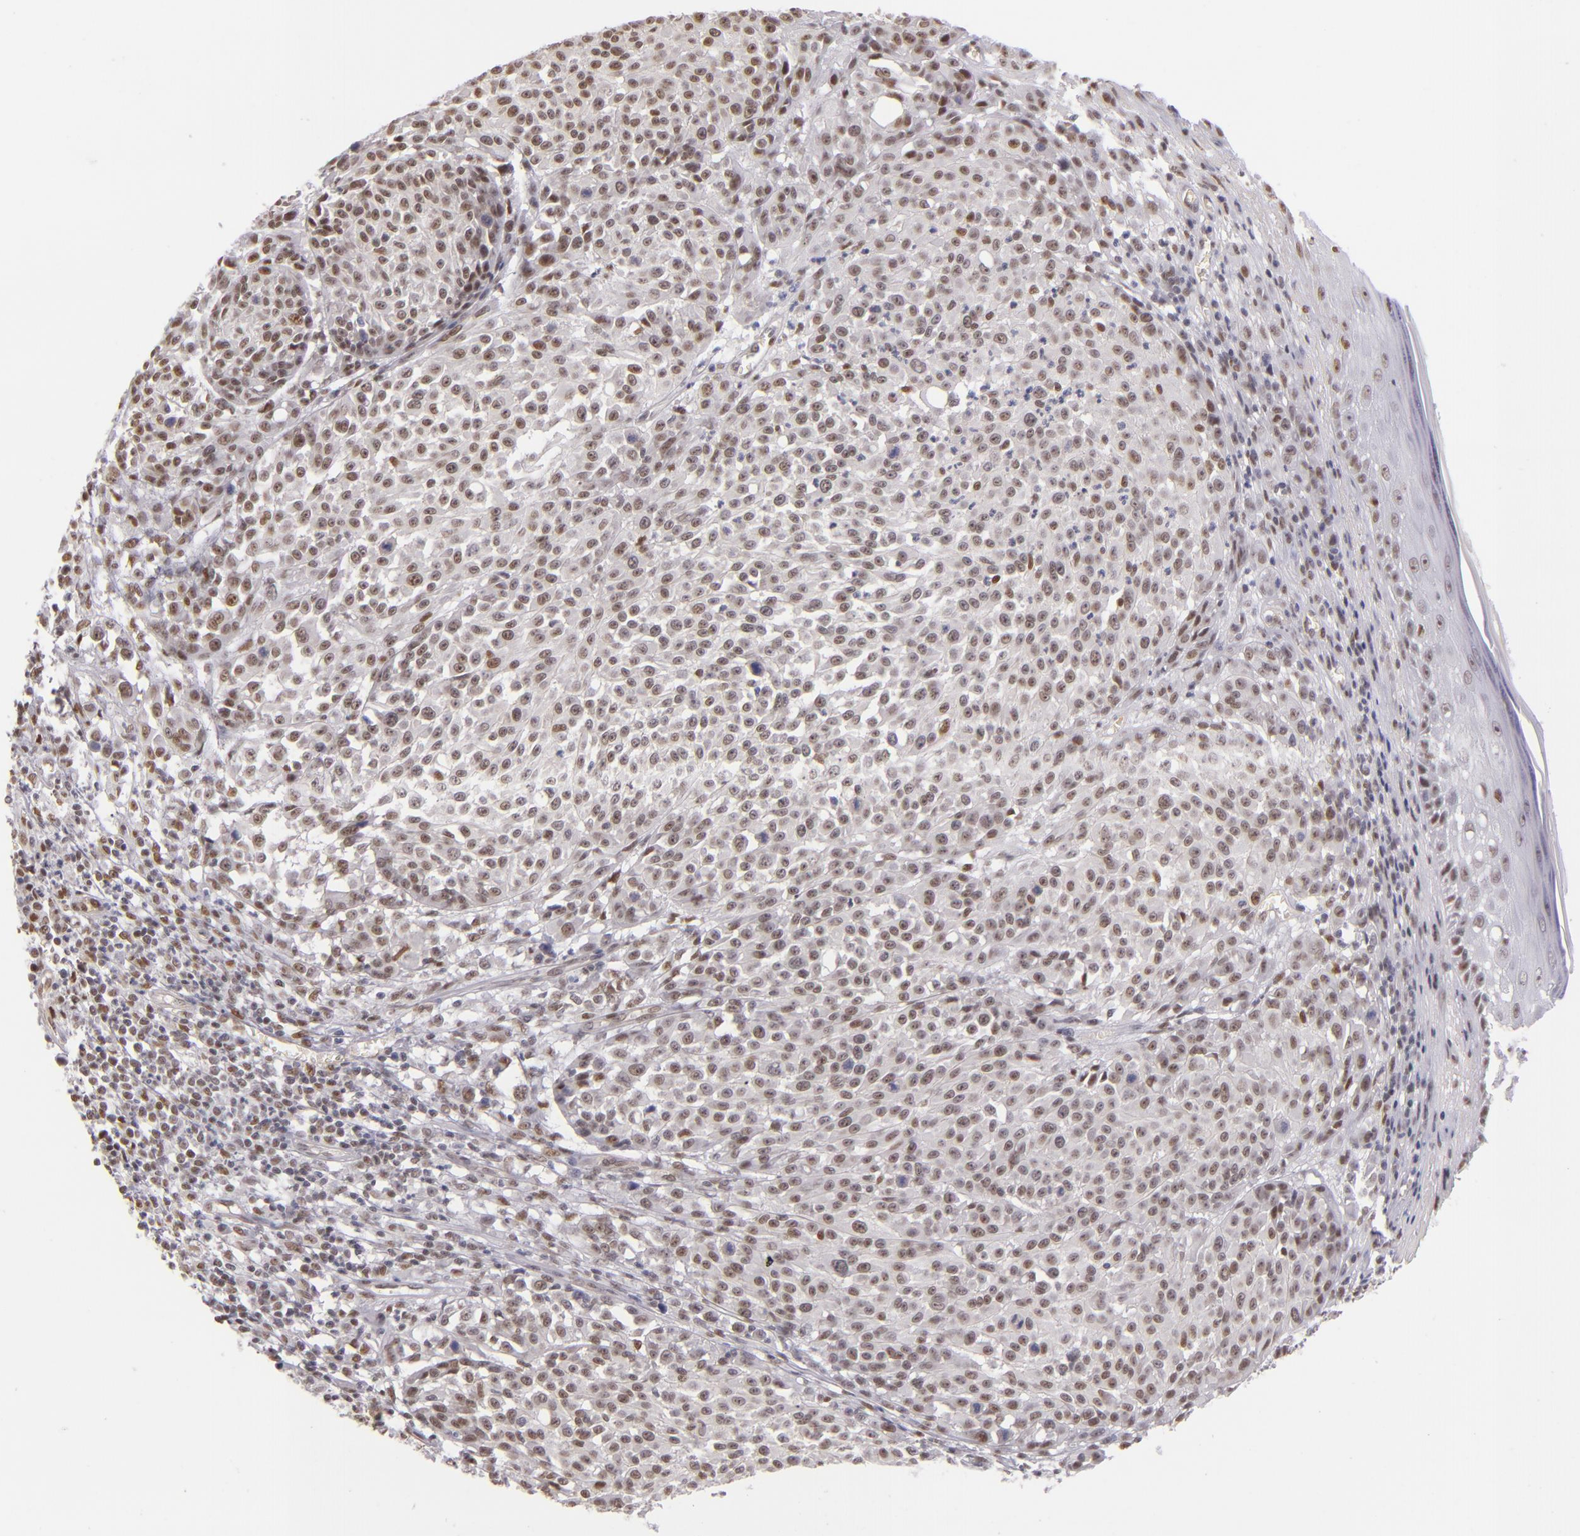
{"staining": {"intensity": "weak", "quantity": ">75%", "location": "nuclear"}, "tissue": "melanoma", "cell_type": "Tumor cells", "image_type": "cancer", "snomed": [{"axis": "morphology", "description": "Malignant melanoma, NOS"}, {"axis": "topography", "description": "Skin"}], "caption": "This photomicrograph reveals melanoma stained with IHC to label a protein in brown. The nuclear of tumor cells show weak positivity for the protein. Nuclei are counter-stained blue.", "gene": "NCOR2", "patient": {"sex": "female", "age": 49}}